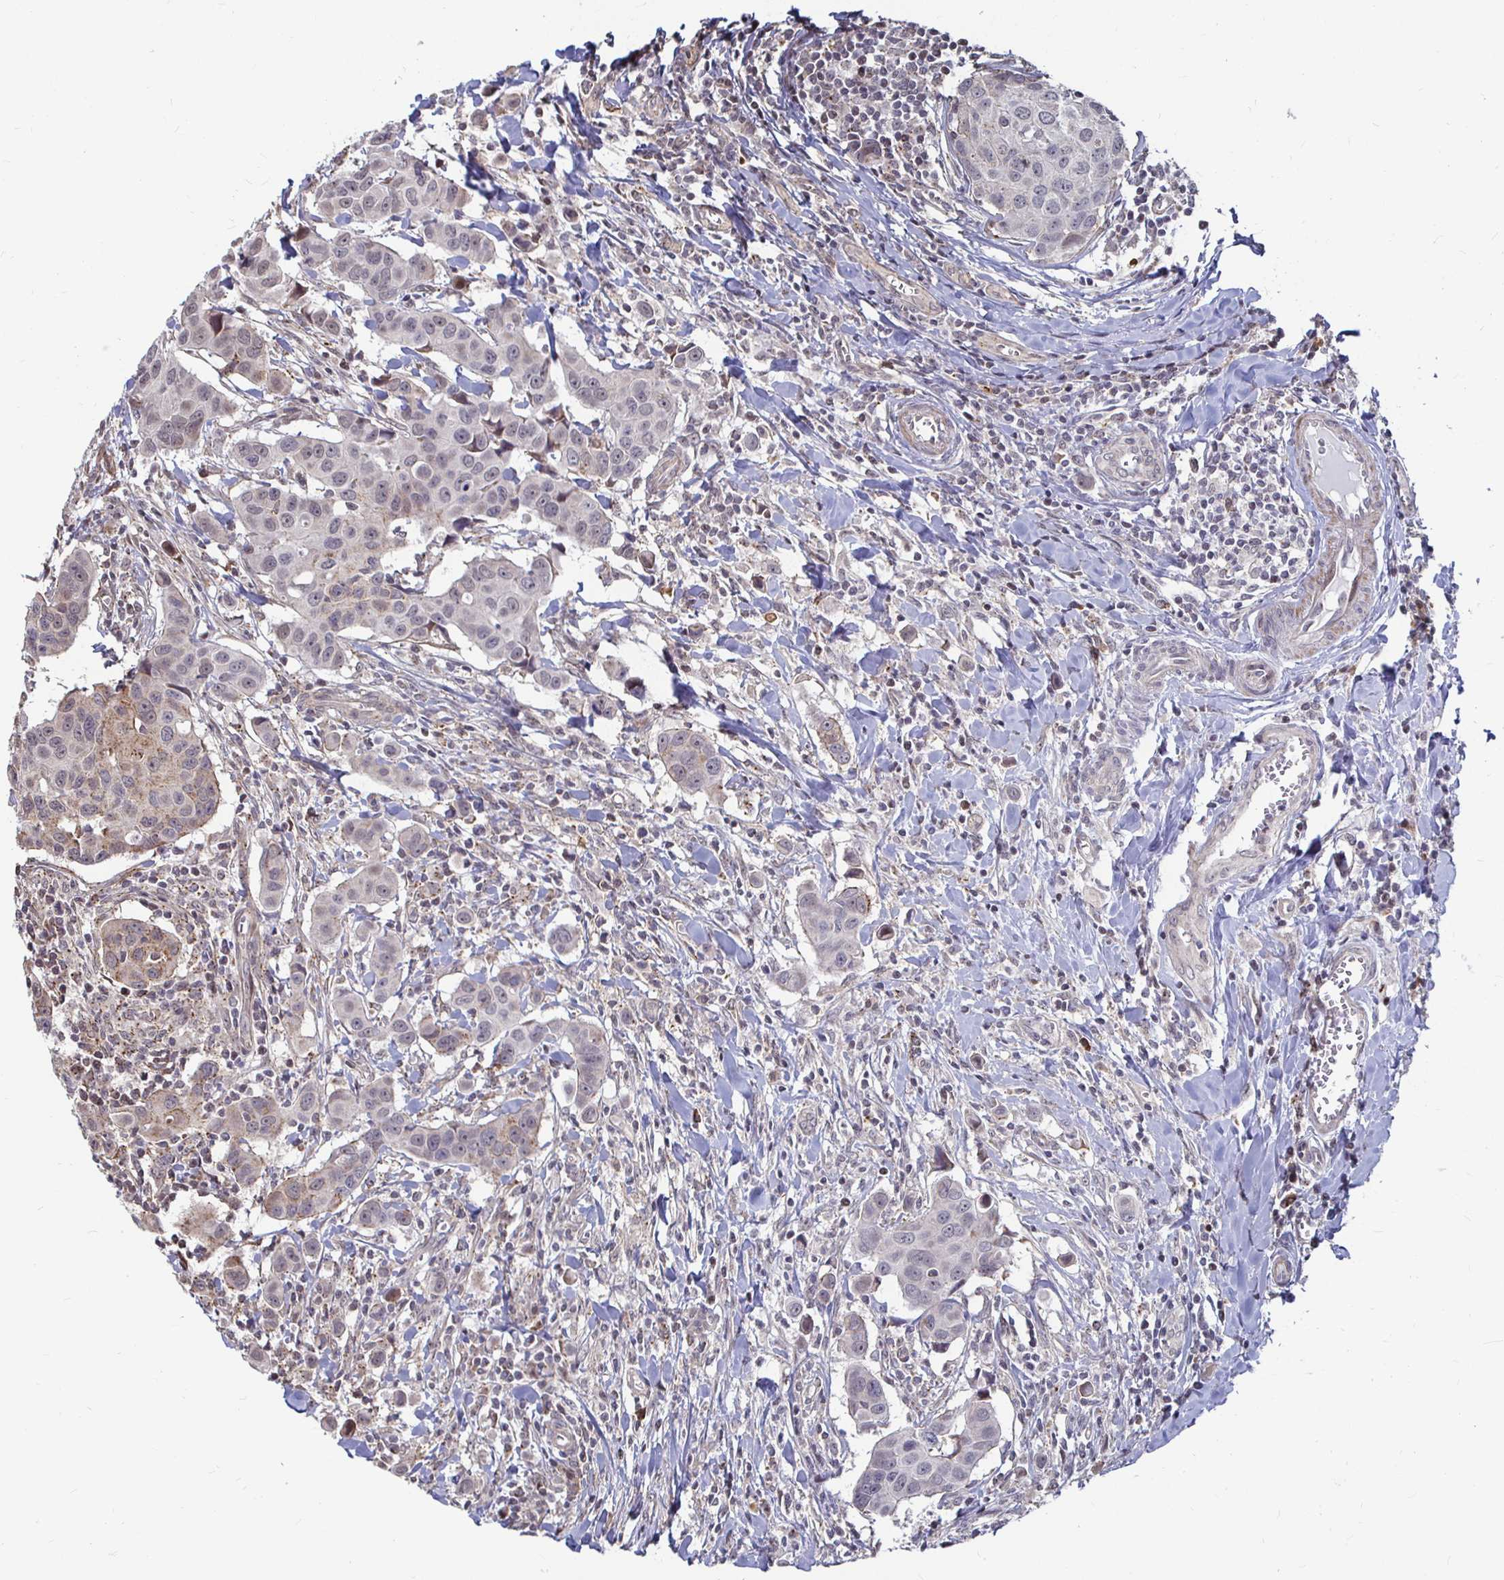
{"staining": {"intensity": "weak", "quantity": "<25%", "location": "cytoplasmic/membranous"}, "tissue": "breast cancer", "cell_type": "Tumor cells", "image_type": "cancer", "snomed": [{"axis": "morphology", "description": "Duct carcinoma"}, {"axis": "topography", "description": "Breast"}], "caption": "This image is of breast infiltrating ductal carcinoma stained with IHC to label a protein in brown with the nuclei are counter-stained blue. There is no expression in tumor cells.", "gene": "CAPN11", "patient": {"sex": "female", "age": 24}}